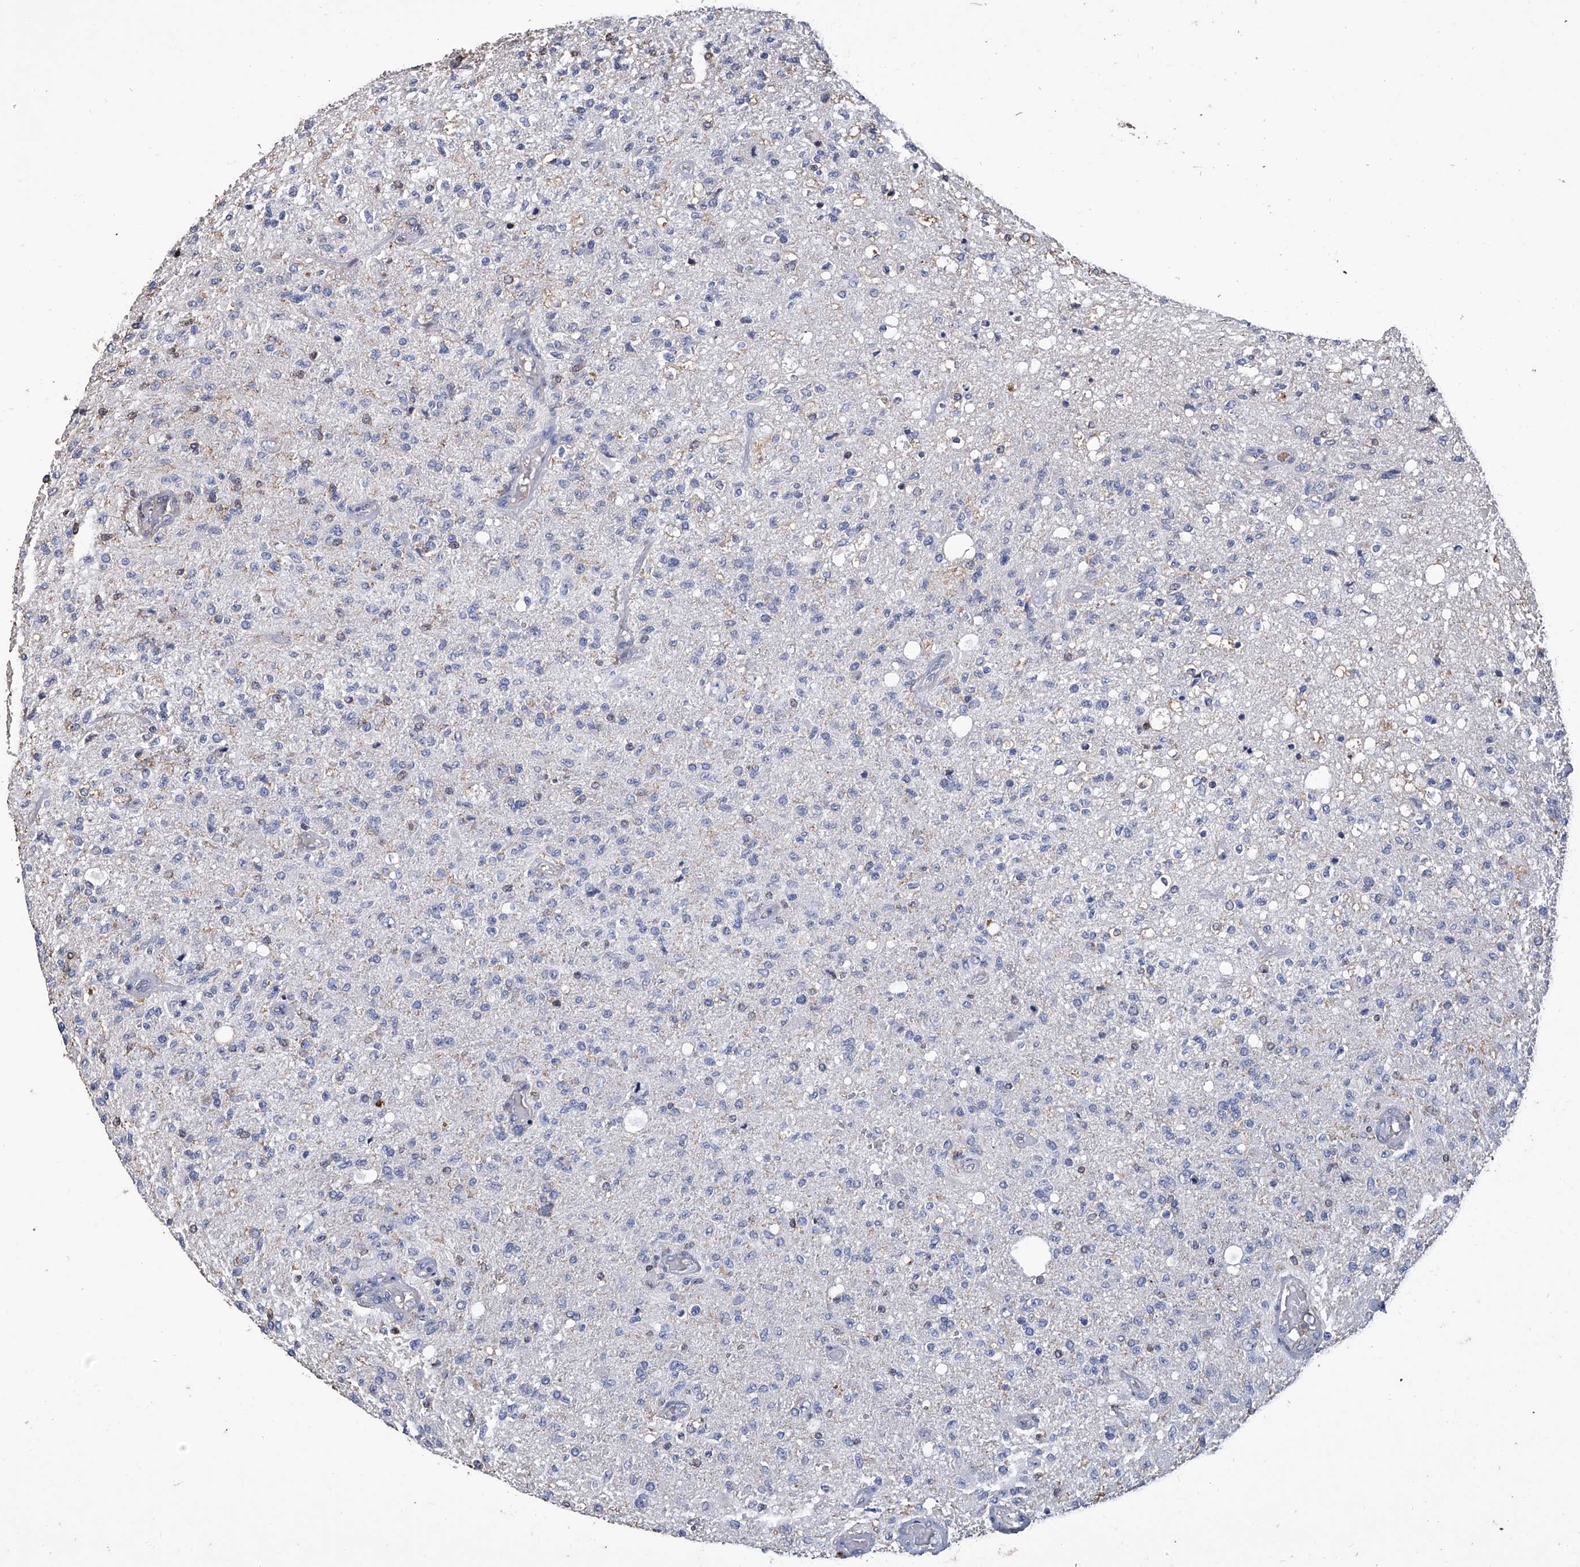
{"staining": {"intensity": "negative", "quantity": "none", "location": "none"}, "tissue": "glioma", "cell_type": "Tumor cells", "image_type": "cancer", "snomed": [{"axis": "morphology", "description": "Normal tissue, NOS"}, {"axis": "morphology", "description": "Glioma, malignant, High grade"}, {"axis": "topography", "description": "Cerebral cortex"}], "caption": "This image is of malignant glioma (high-grade) stained with immunohistochemistry (IHC) to label a protein in brown with the nuclei are counter-stained blue. There is no positivity in tumor cells. The staining was performed using DAB to visualize the protein expression in brown, while the nuclei were stained in blue with hematoxylin (Magnification: 20x).", "gene": "GPT", "patient": {"sex": "male", "age": 77}}